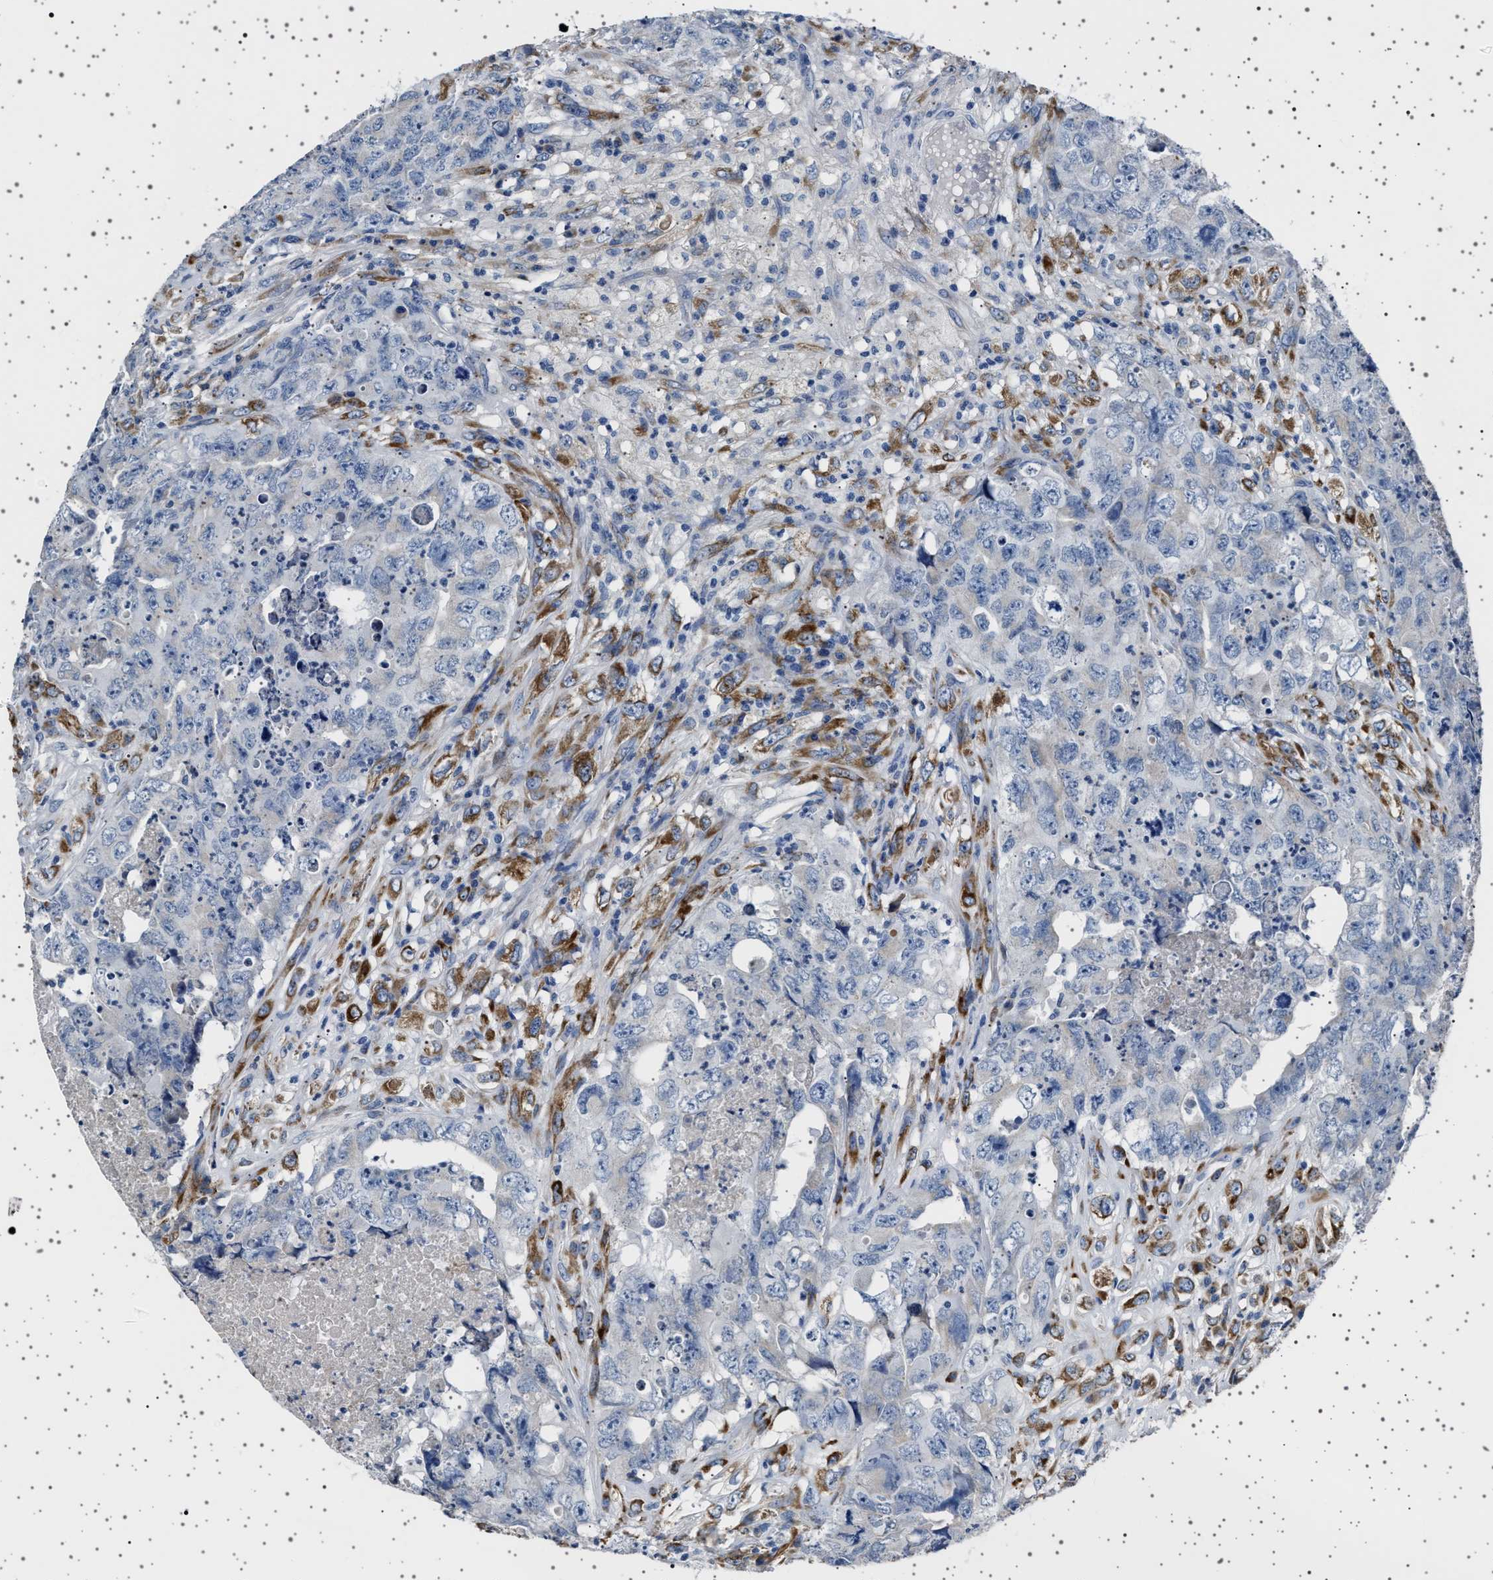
{"staining": {"intensity": "negative", "quantity": "none", "location": "none"}, "tissue": "testis cancer", "cell_type": "Tumor cells", "image_type": "cancer", "snomed": [{"axis": "morphology", "description": "Carcinoma, Embryonal, NOS"}, {"axis": "topography", "description": "Testis"}], "caption": "Immunohistochemistry (IHC) image of neoplastic tissue: embryonal carcinoma (testis) stained with DAB (3,3'-diaminobenzidine) displays no significant protein expression in tumor cells.", "gene": "FTCD", "patient": {"sex": "male", "age": 32}}